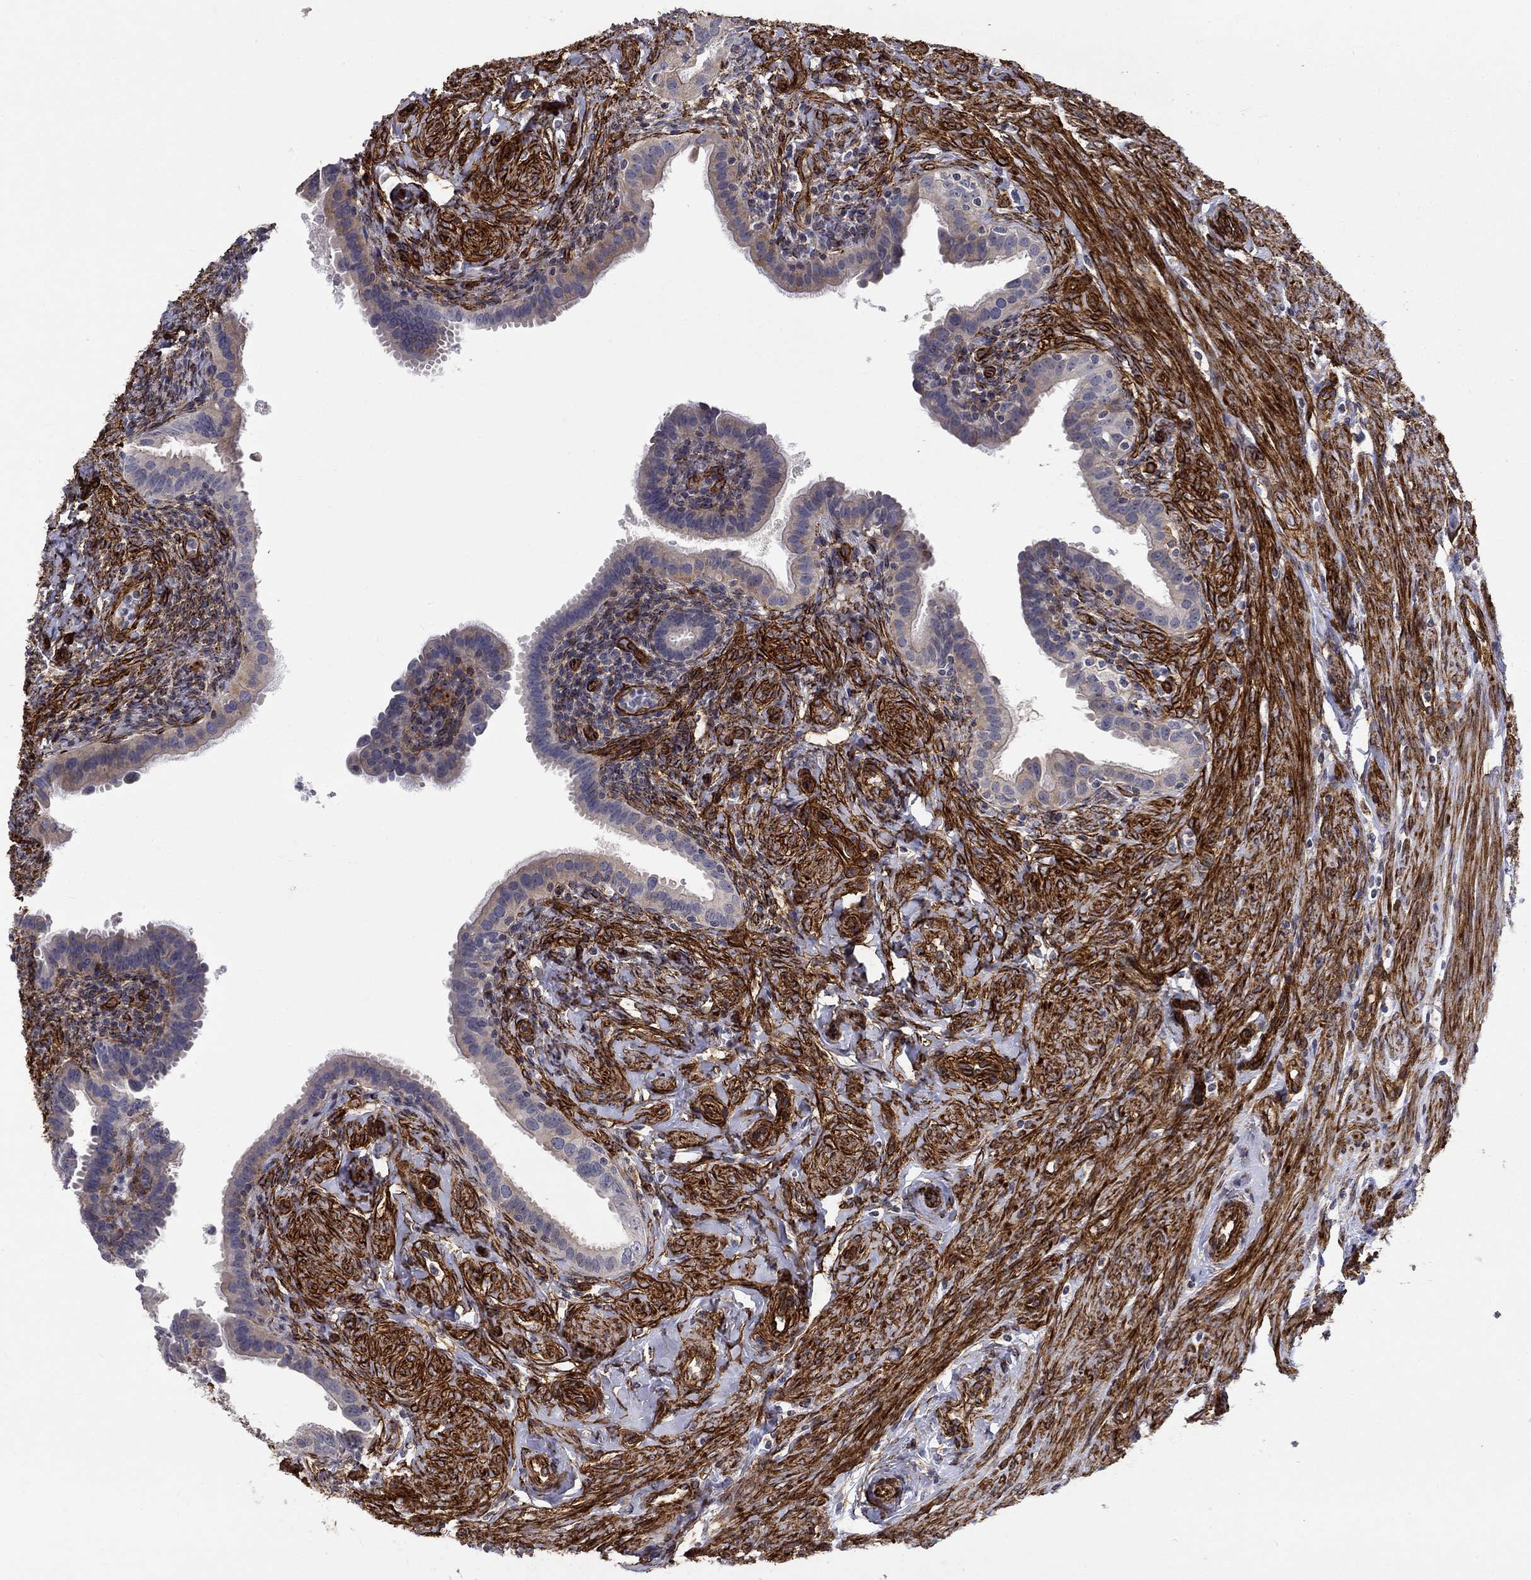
{"staining": {"intensity": "negative", "quantity": "none", "location": "none"}, "tissue": "fallopian tube", "cell_type": "Glandular cells", "image_type": "normal", "snomed": [{"axis": "morphology", "description": "Normal tissue, NOS"}, {"axis": "topography", "description": "Fallopian tube"}], "caption": "Photomicrograph shows no protein expression in glandular cells of normal fallopian tube. (Brightfield microscopy of DAB (3,3'-diaminobenzidine) IHC at high magnification).", "gene": "SYNC", "patient": {"sex": "female", "age": 41}}